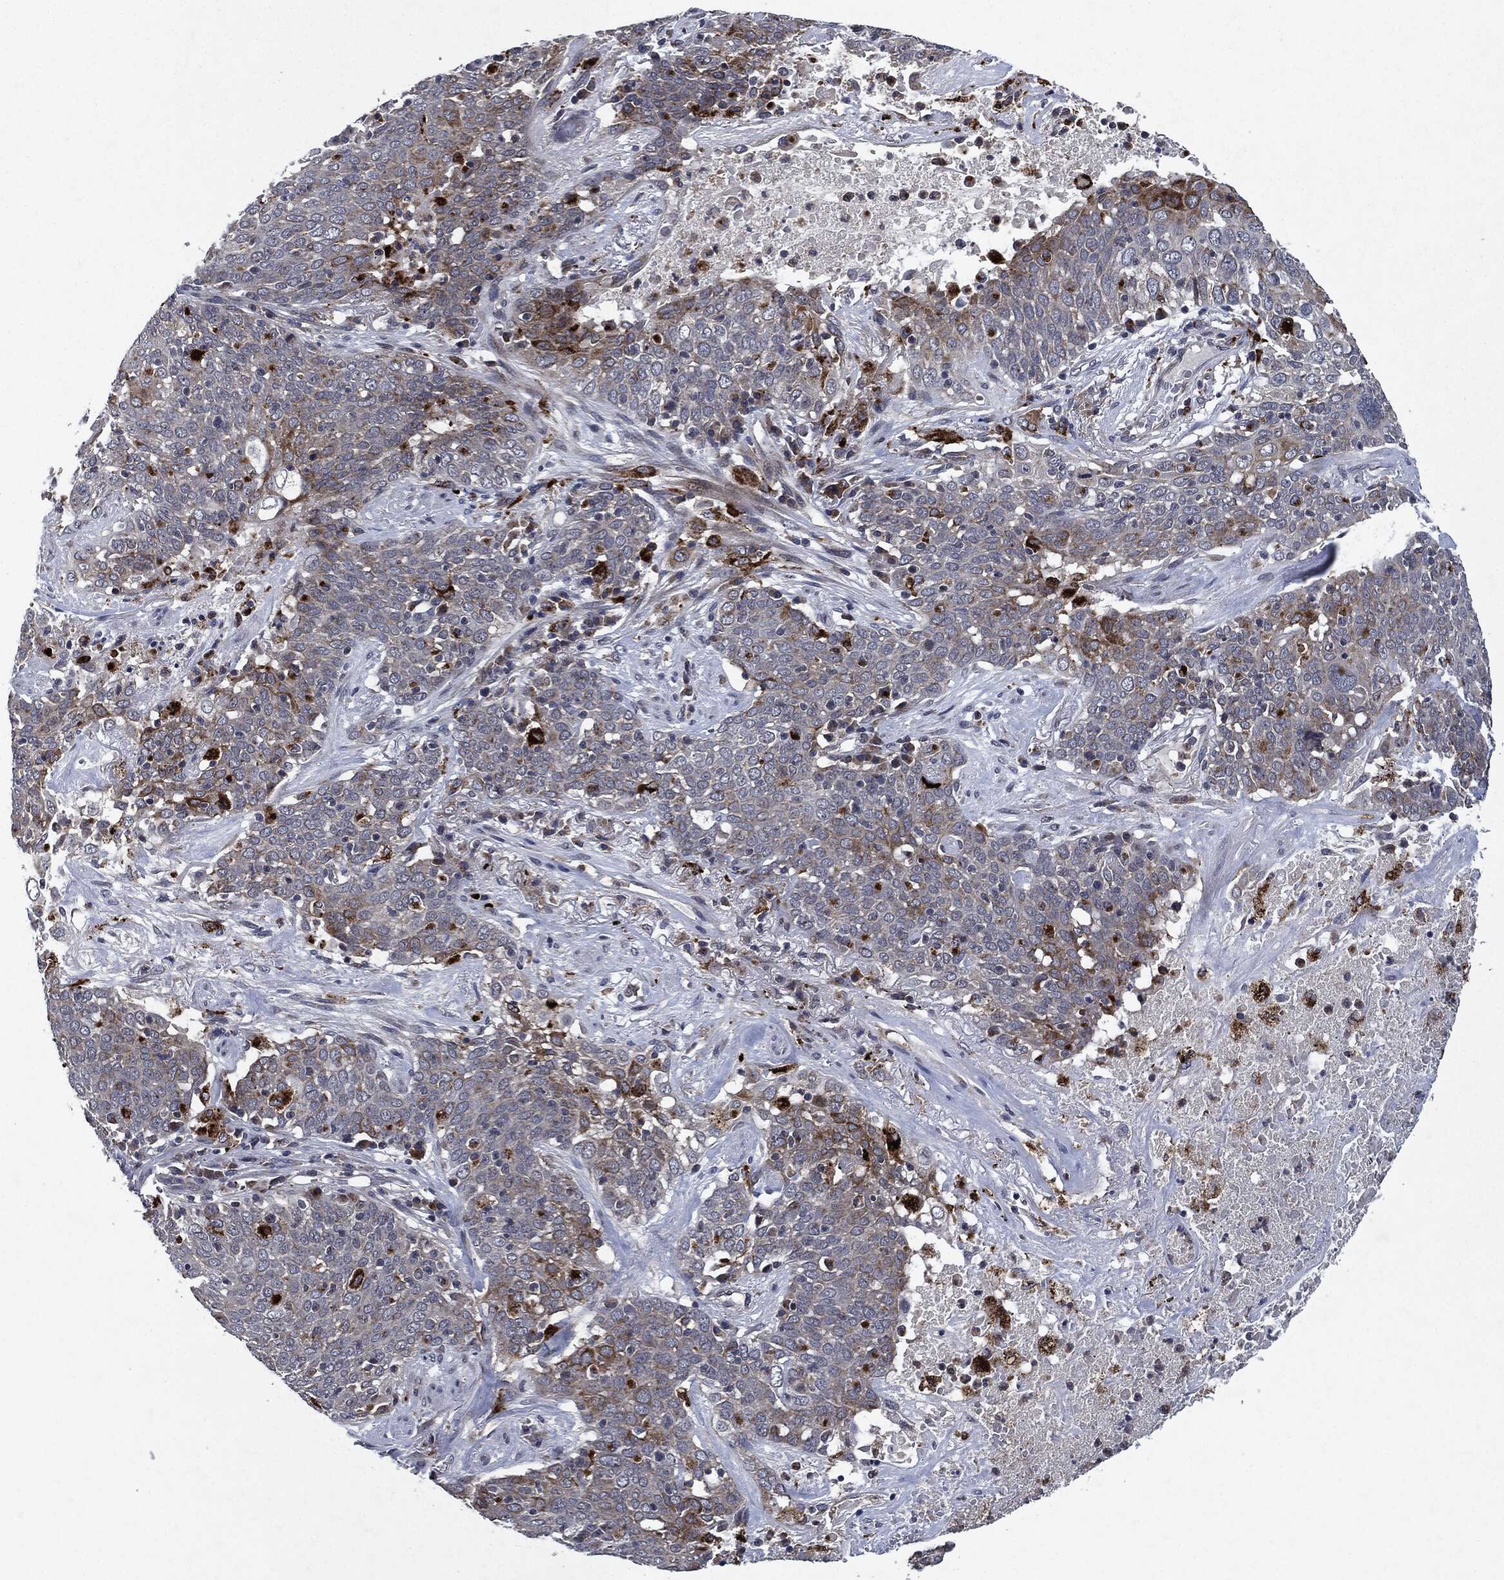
{"staining": {"intensity": "negative", "quantity": "none", "location": "none"}, "tissue": "lung cancer", "cell_type": "Tumor cells", "image_type": "cancer", "snomed": [{"axis": "morphology", "description": "Squamous cell carcinoma, NOS"}, {"axis": "topography", "description": "Lung"}], "caption": "Human lung squamous cell carcinoma stained for a protein using immunohistochemistry (IHC) demonstrates no positivity in tumor cells.", "gene": "SLC31A2", "patient": {"sex": "male", "age": 82}}